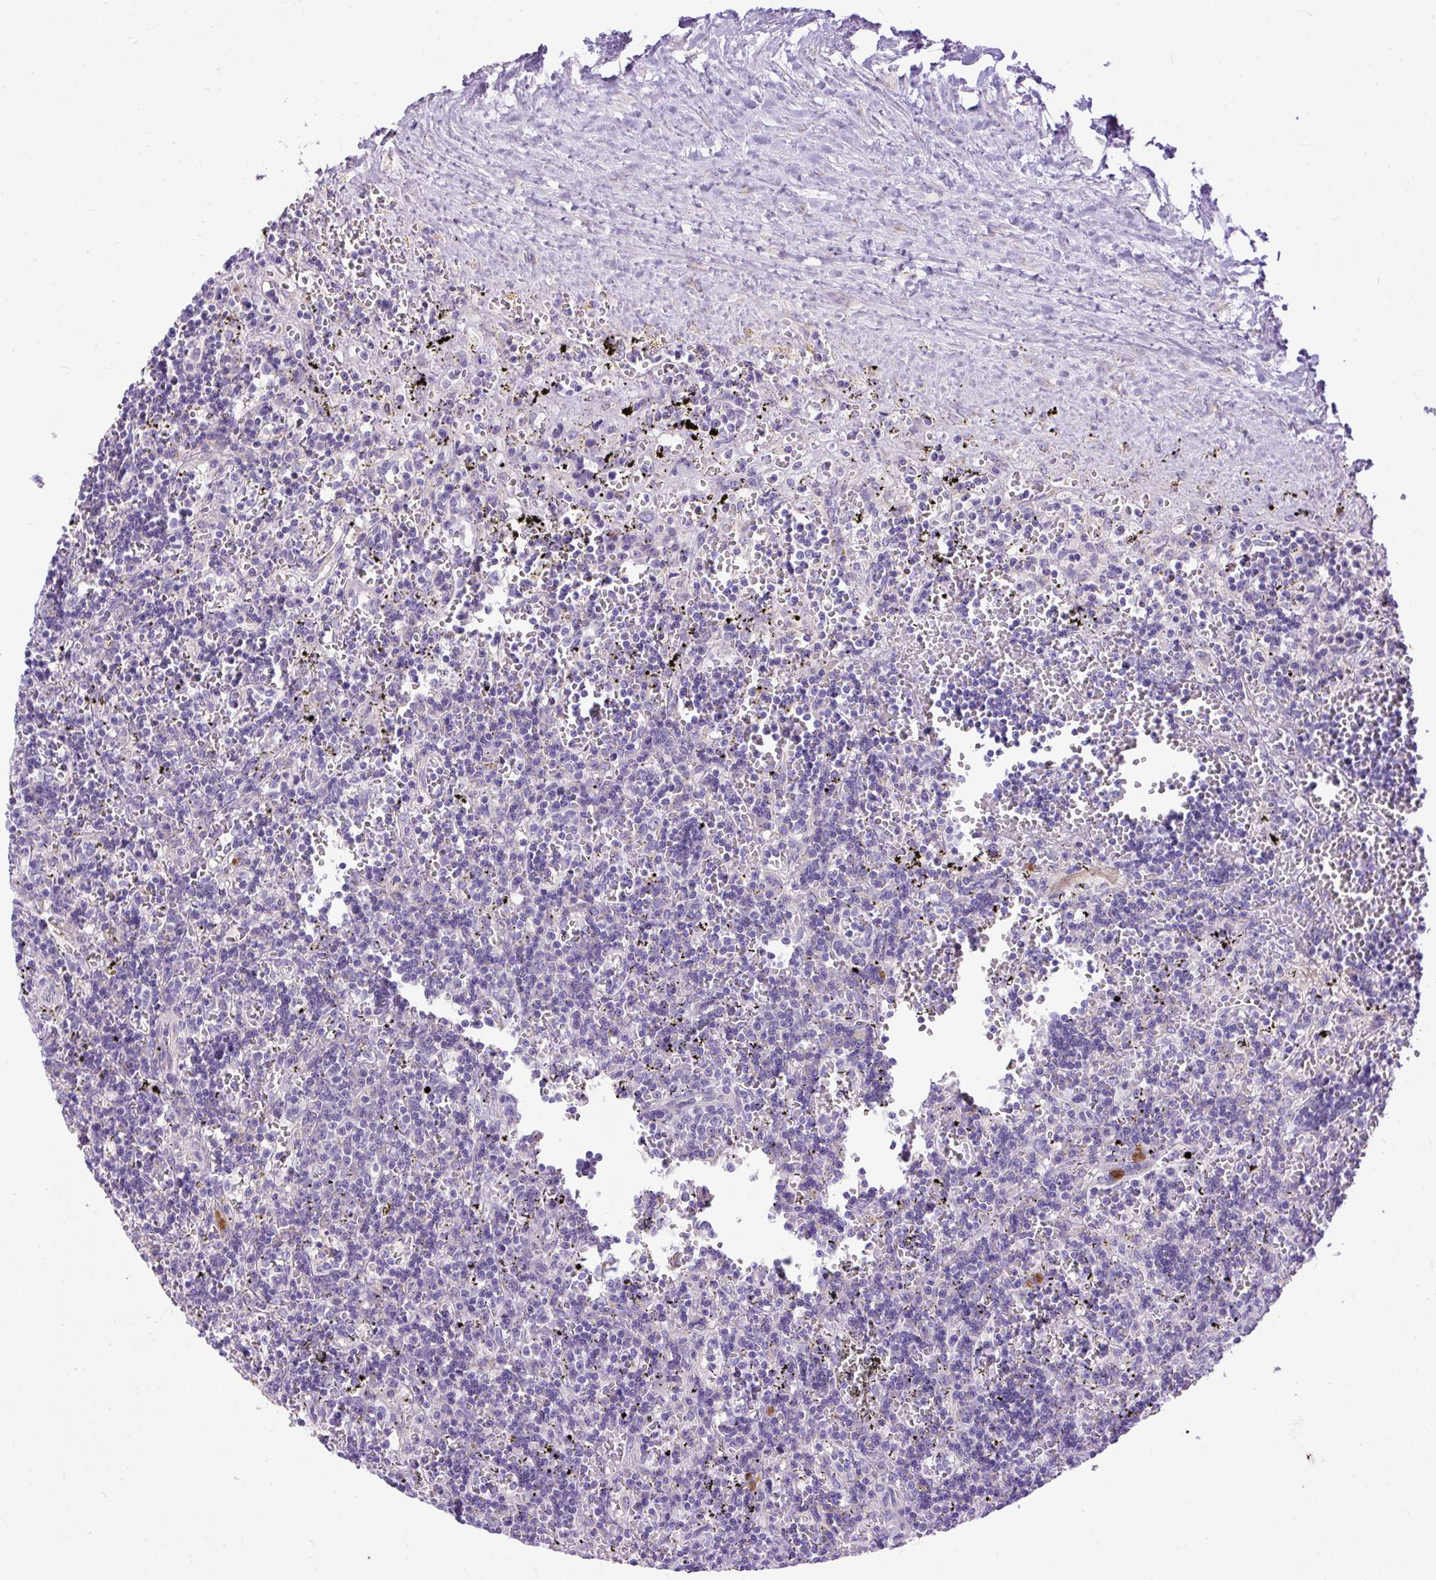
{"staining": {"intensity": "negative", "quantity": "none", "location": "none"}, "tissue": "lymphoma", "cell_type": "Tumor cells", "image_type": "cancer", "snomed": [{"axis": "morphology", "description": "Malignant lymphoma, non-Hodgkin's type, Low grade"}, {"axis": "topography", "description": "Spleen"}], "caption": "An IHC histopathology image of lymphoma is shown. There is no staining in tumor cells of lymphoma.", "gene": "SYBU", "patient": {"sex": "male", "age": 60}}